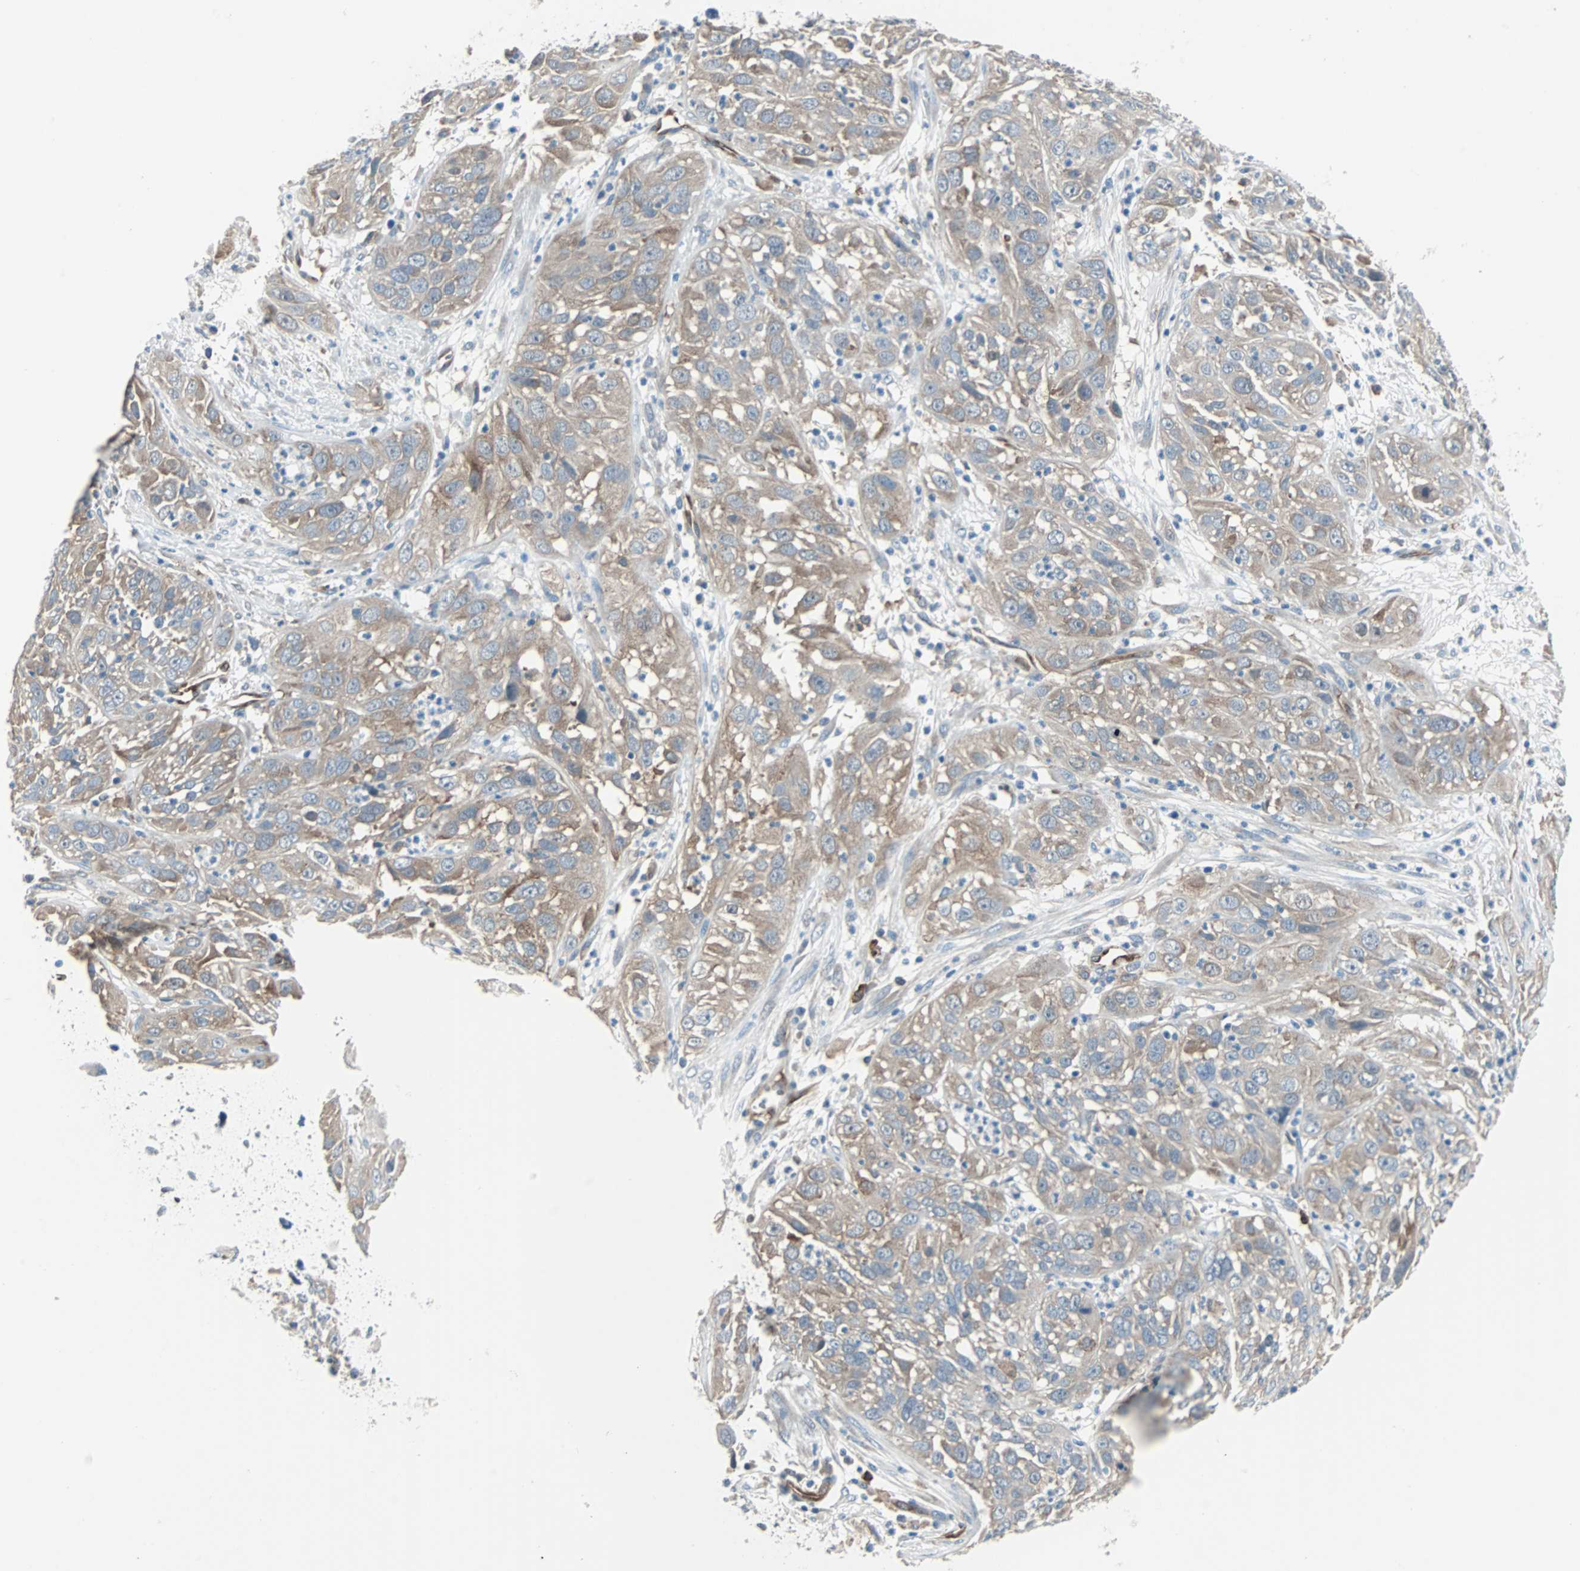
{"staining": {"intensity": "moderate", "quantity": ">75%", "location": "cytoplasmic/membranous"}, "tissue": "cervical cancer", "cell_type": "Tumor cells", "image_type": "cancer", "snomed": [{"axis": "morphology", "description": "Squamous cell carcinoma, NOS"}, {"axis": "topography", "description": "Cervix"}], "caption": "Immunohistochemistry (IHC) (DAB (3,3'-diaminobenzidine)) staining of human squamous cell carcinoma (cervical) reveals moderate cytoplasmic/membranous protein staining in approximately >75% of tumor cells.", "gene": "SWAP70", "patient": {"sex": "female", "age": 32}}